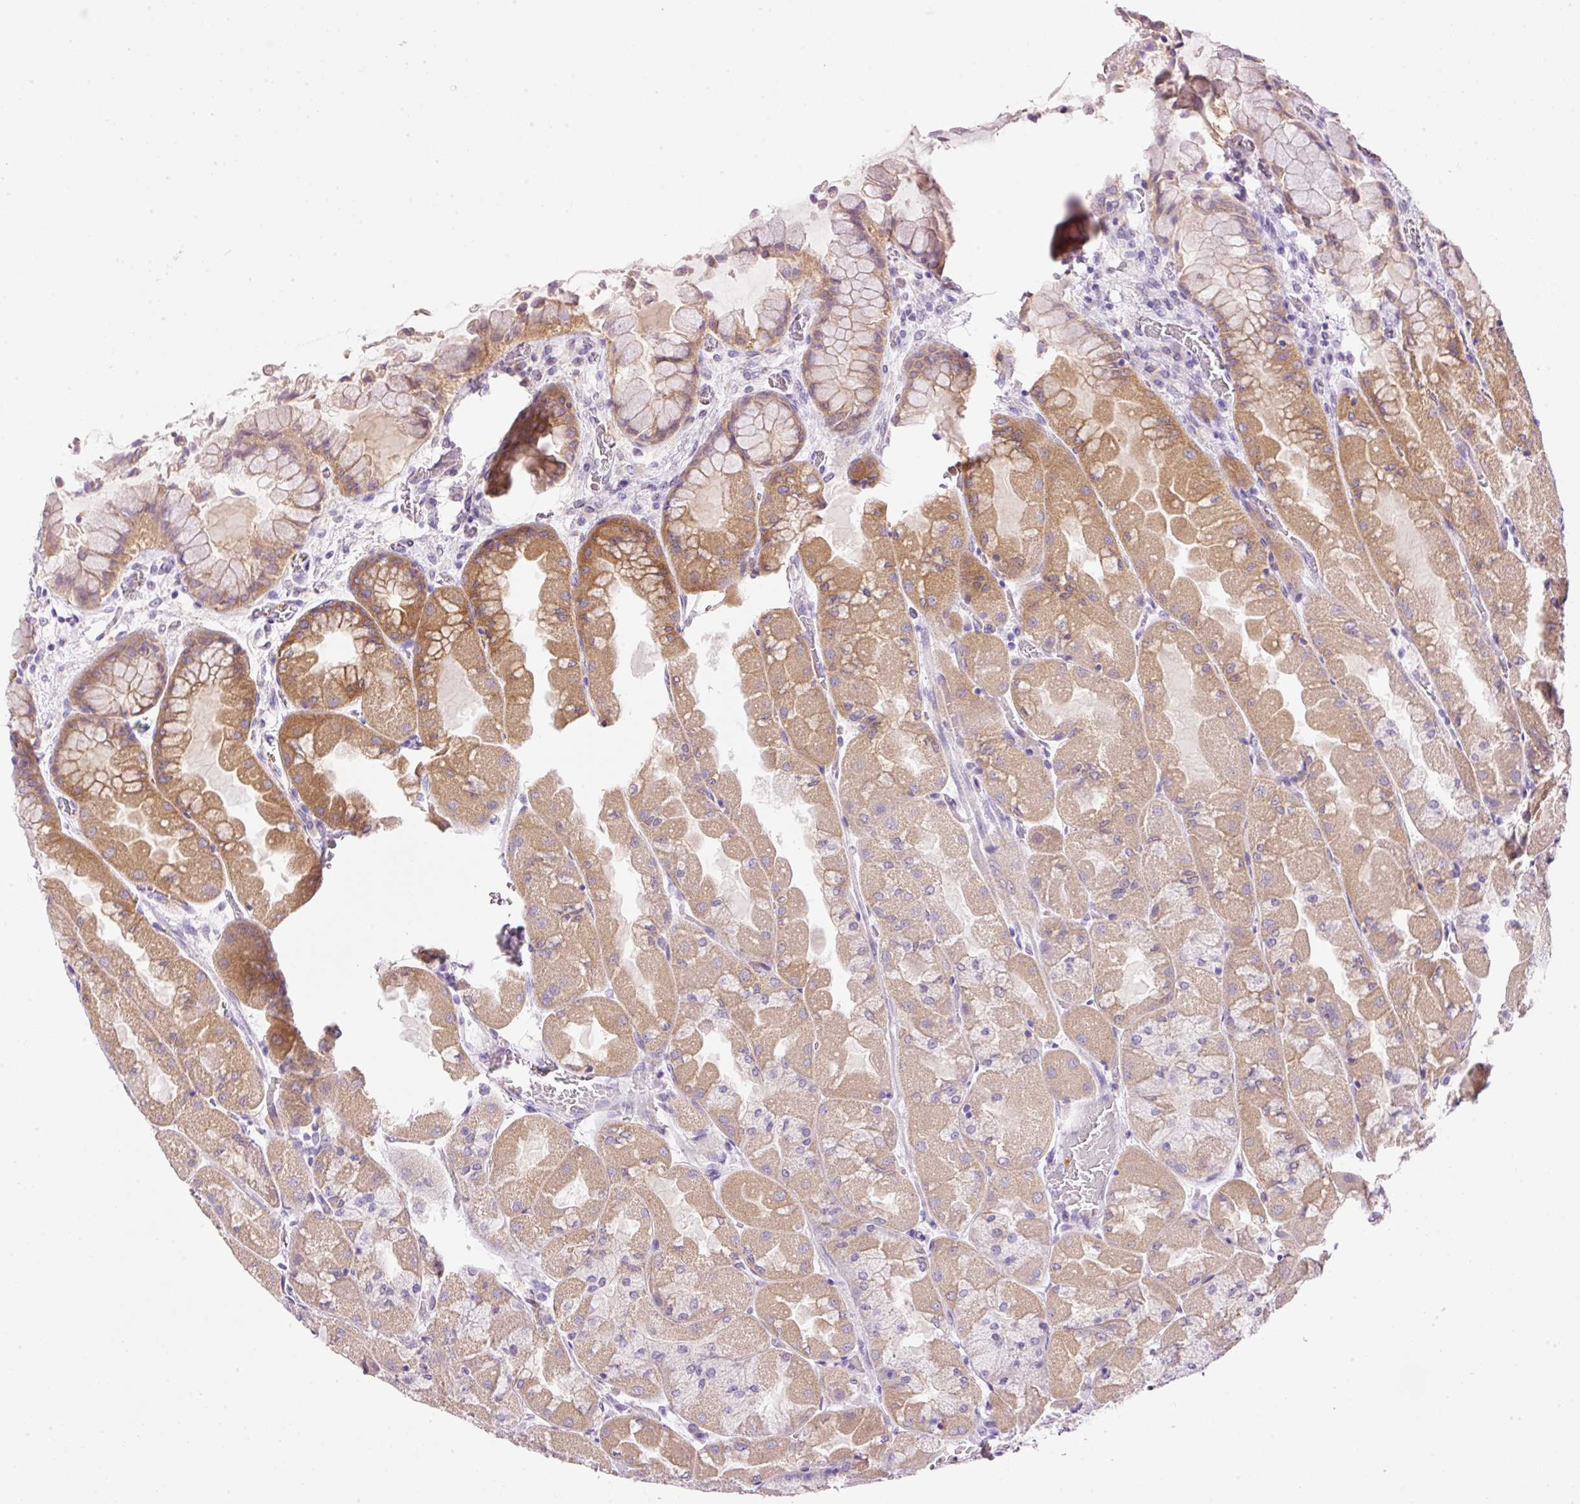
{"staining": {"intensity": "moderate", "quantity": "25%-75%", "location": "cytoplasmic/membranous"}, "tissue": "stomach", "cell_type": "Glandular cells", "image_type": "normal", "snomed": [{"axis": "morphology", "description": "Normal tissue, NOS"}, {"axis": "topography", "description": "Stomach"}], "caption": "The micrograph shows immunohistochemical staining of normal stomach. There is moderate cytoplasmic/membranous positivity is appreciated in about 25%-75% of glandular cells.", "gene": "SRC", "patient": {"sex": "female", "age": 61}}